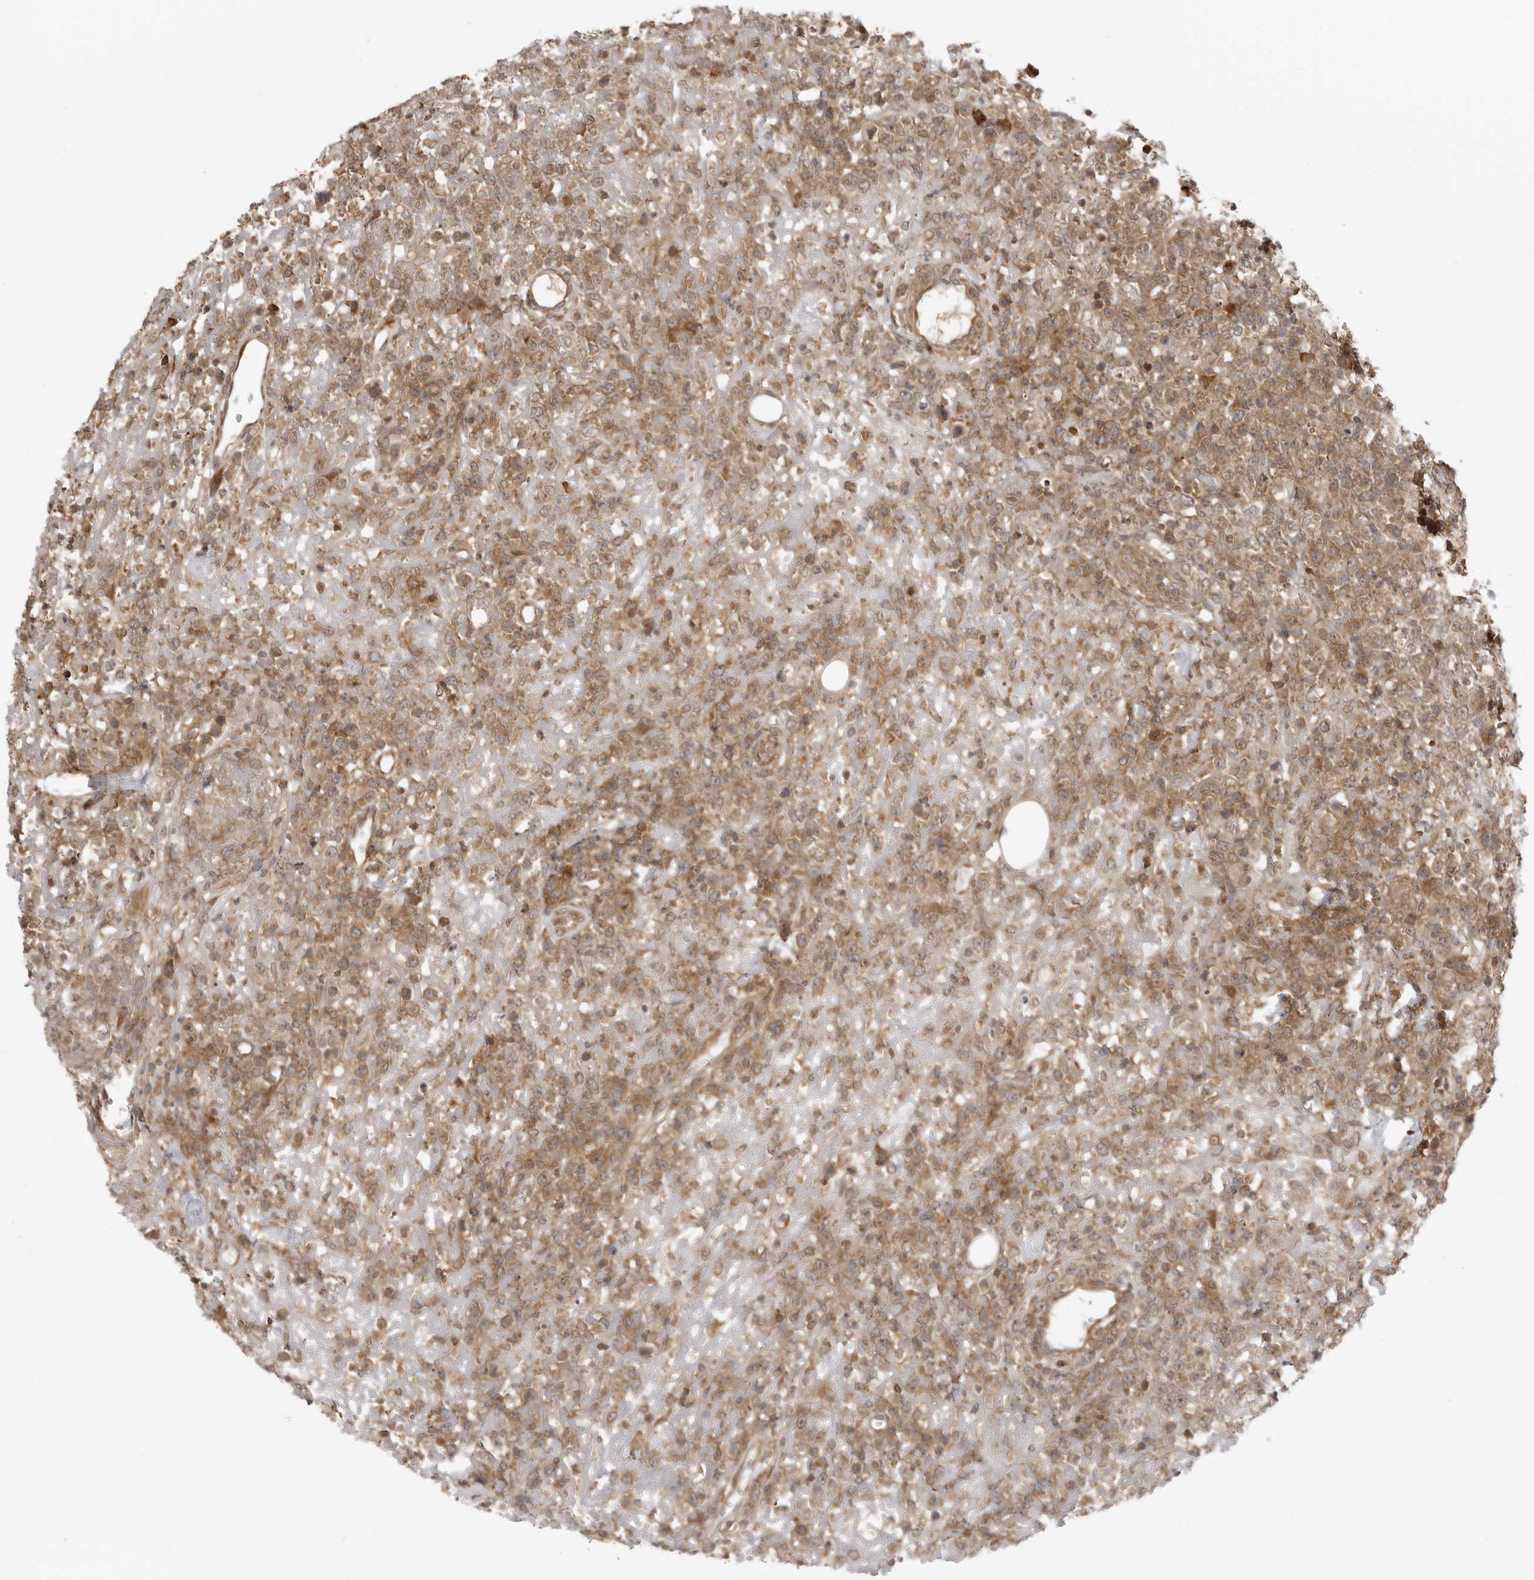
{"staining": {"intensity": "moderate", "quantity": ">75%", "location": "cytoplasmic/membranous"}, "tissue": "lymphoma", "cell_type": "Tumor cells", "image_type": "cancer", "snomed": [{"axis": "morphology", "description": "Malignant lymphoma, non-Hodgkin's type, High grade"}, {"axis": "topography", "description": "Colon"}], "caption": "There is medium levels of moderate cytoplasmic/membranous positivity in tumor cells of malignant lymphoma, non-Hodgkin's type (high-grade), as demonstrated by immunohistochemical staining (brown color).", "gene": "PRRC2A", "patient": {"sex": "female", "age": 53}}